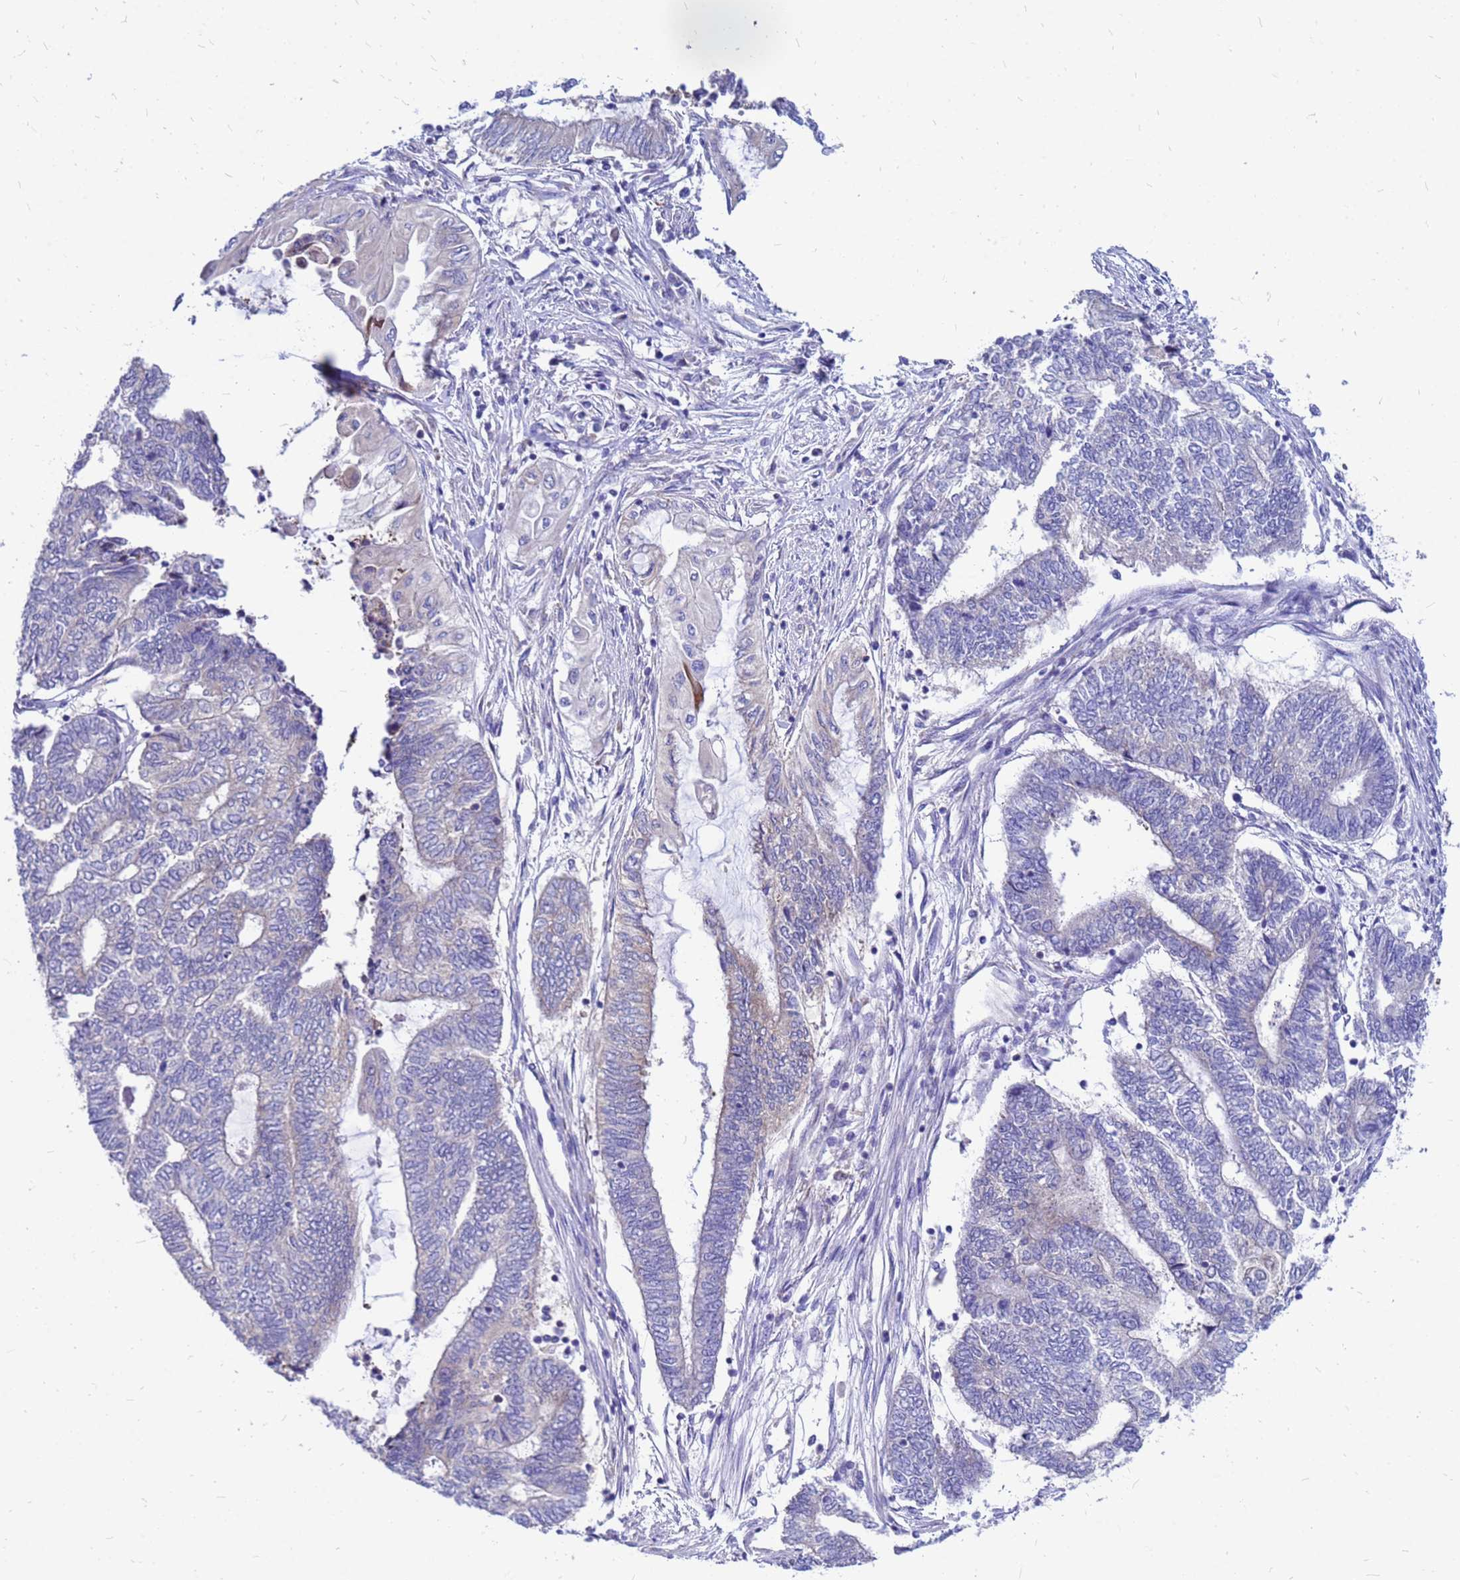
{"staining": {"intensity": "negative", "quantity": "none", "location": "none"}, "tissue": "endometrial cancer", "cell_type": "Tumor cells", "image_type": "cancer", "snomed": [{"axis": "morphology", "description": "Adenocarcinoma, NOS"}, {"axis": "topography", "description": "Uterus"}, {"axis": "topography", "description": "Endometrium"}], "caption": "Human endometrial cancer (adenocarcinoma) stained for a protein using immunohistochemistry (IHC) reveals no positivity in tumor cells.", "gene": "FHIP1A", "patient": {"sex": "female", "age": 70}}